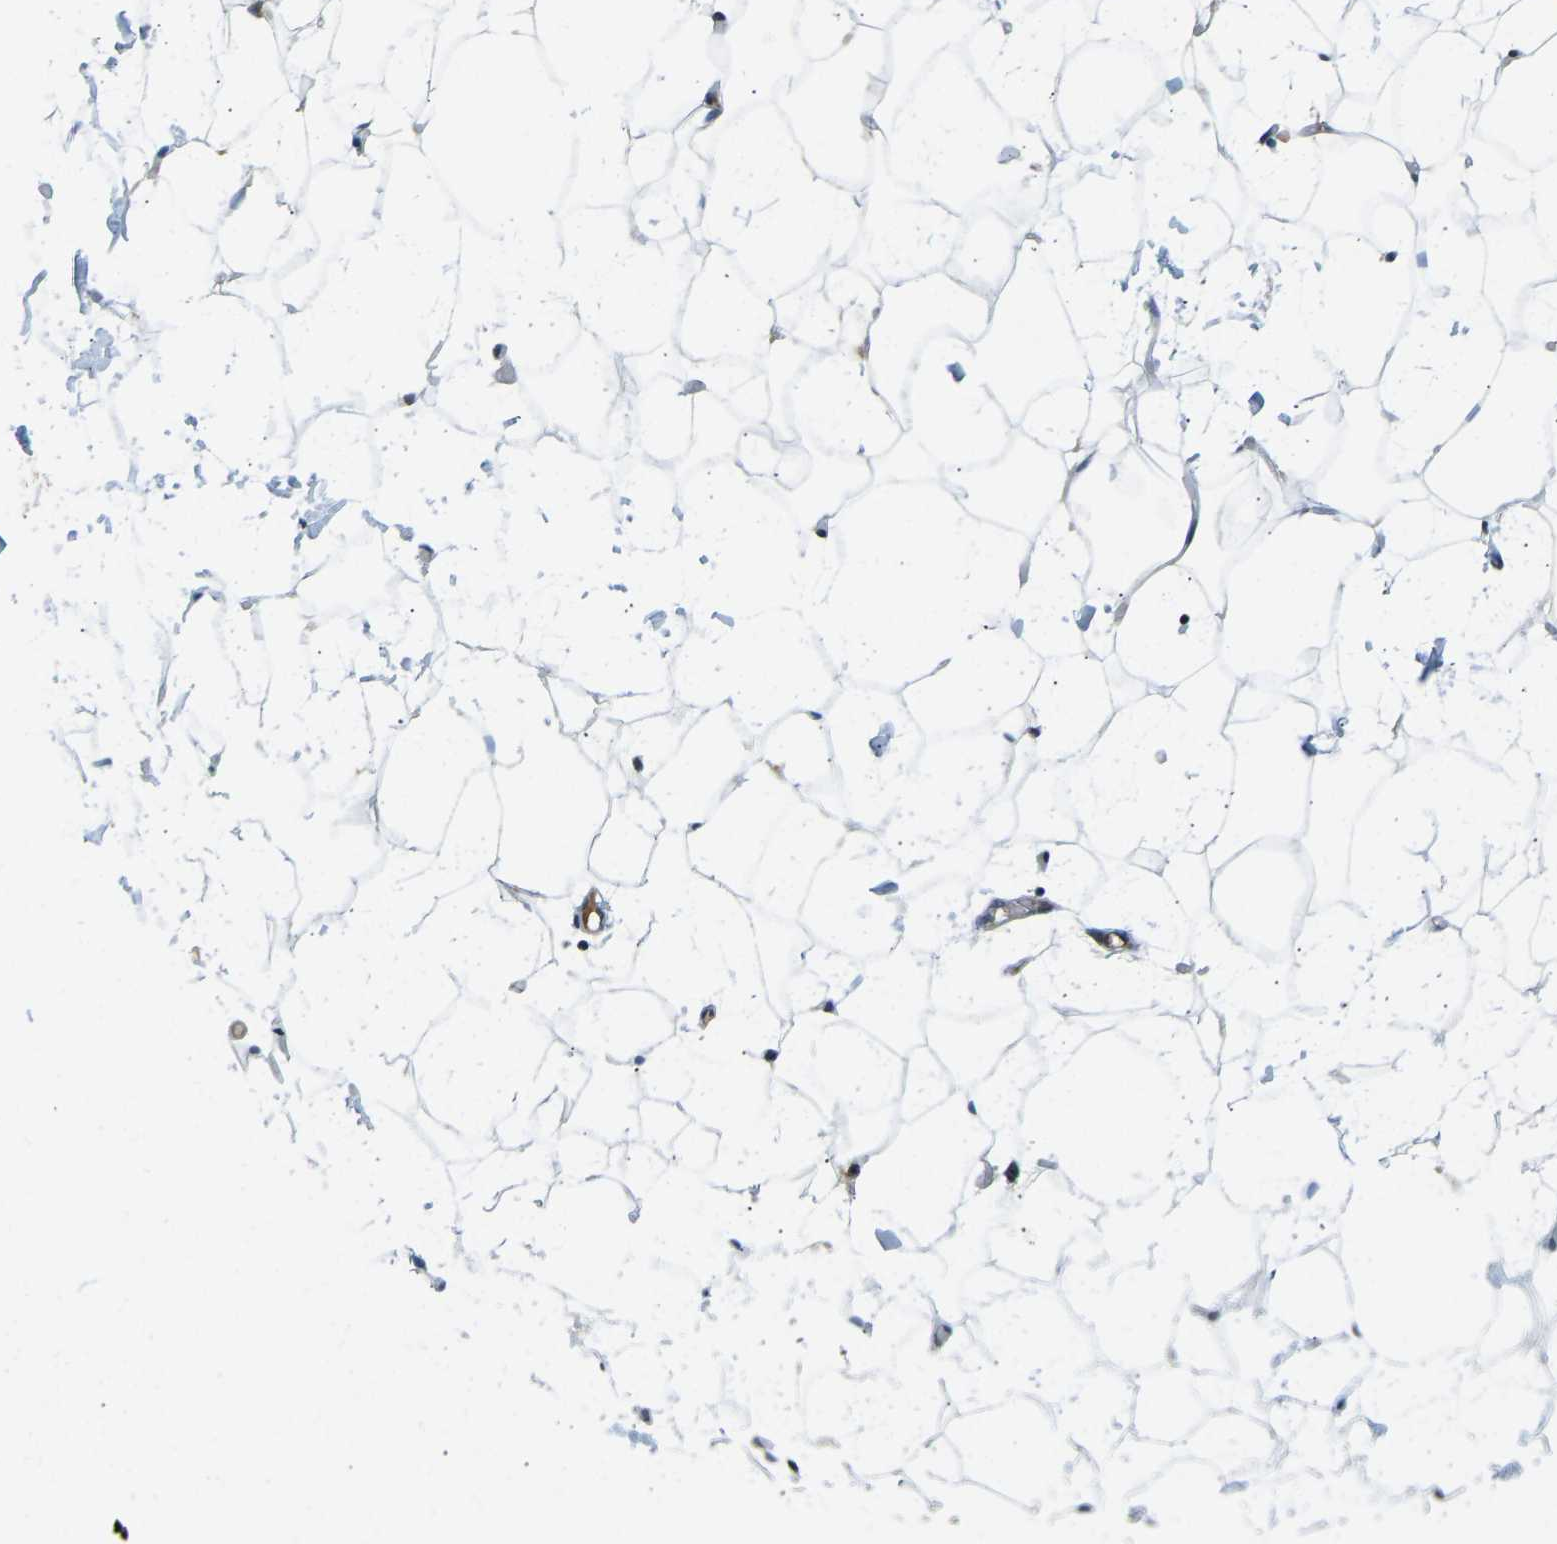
{"staining": {"intensity": "moderate", "quantity": ">75%", "location": "nuclear"}, "tissue": "adipose tissue", "cell_type": "Adipocytes", "image_type": "normal", "snomed": [{"axis": "morphology", "description": "Normal tissue, NOS"}, {"axis": "topography", "description": "Breast"}, {"axis": "topography", "description": "Soft tissue"}], "caption": "Immunohistochemical staining of unremarkable human adipose tissue displays medium levels of moderate nuclear staining in approximately >75% of adipocytes. The staining was performed using DAB to visualize the protein expression in brown, while the nuclei were stained in blue with hematoxylin (Magnification: 20x).", "gene": "FOXK1", "patient": {"sex": "female", "age": 75}}